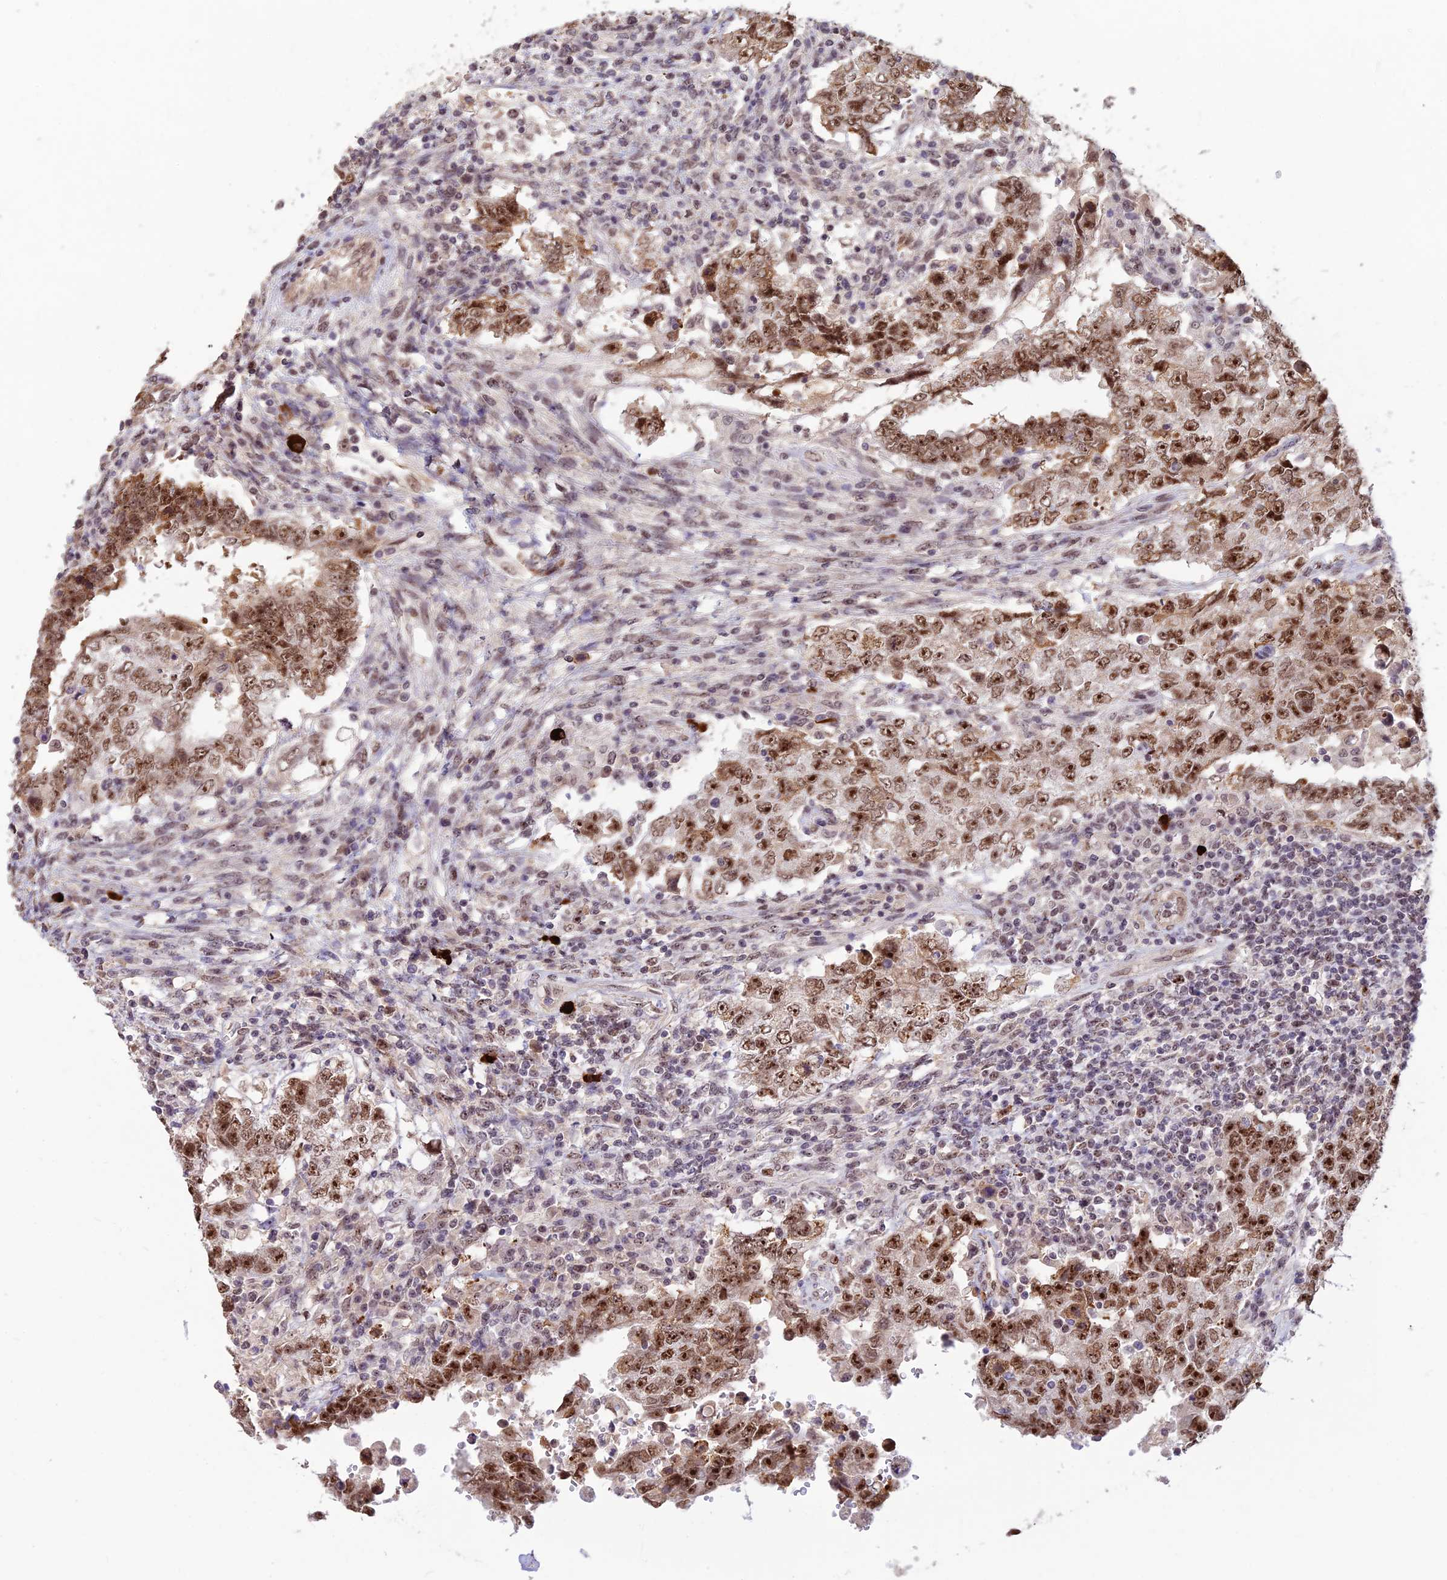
{"staining": {"intensity": "strong", "quantity": ">75%", "location": "cytoplasmic/membranous,nuclear"}, "tissue": "testis cancer", "cell_type": "Tumor cells", "image_type": "cancer", "snomed": [{"axis": "morphology", "description": "Carcinoma, Embryonal, NOS"}, {"axis": "topography", "description": "Testis"}], "caption": "Embryonal carcinoma (testis) stained with DAB immunohistochemistry (IHC) demonstrates high levels of strong cytoplasmic/membranous and nuclear positivity in about >75% of tumor cells. (DAB (3,3'-diaminobenzidine) IHC with brightfield microscopy, high magnification).", "gene": "POLR1G", "patient": {"sex": "male", "age": 26}}